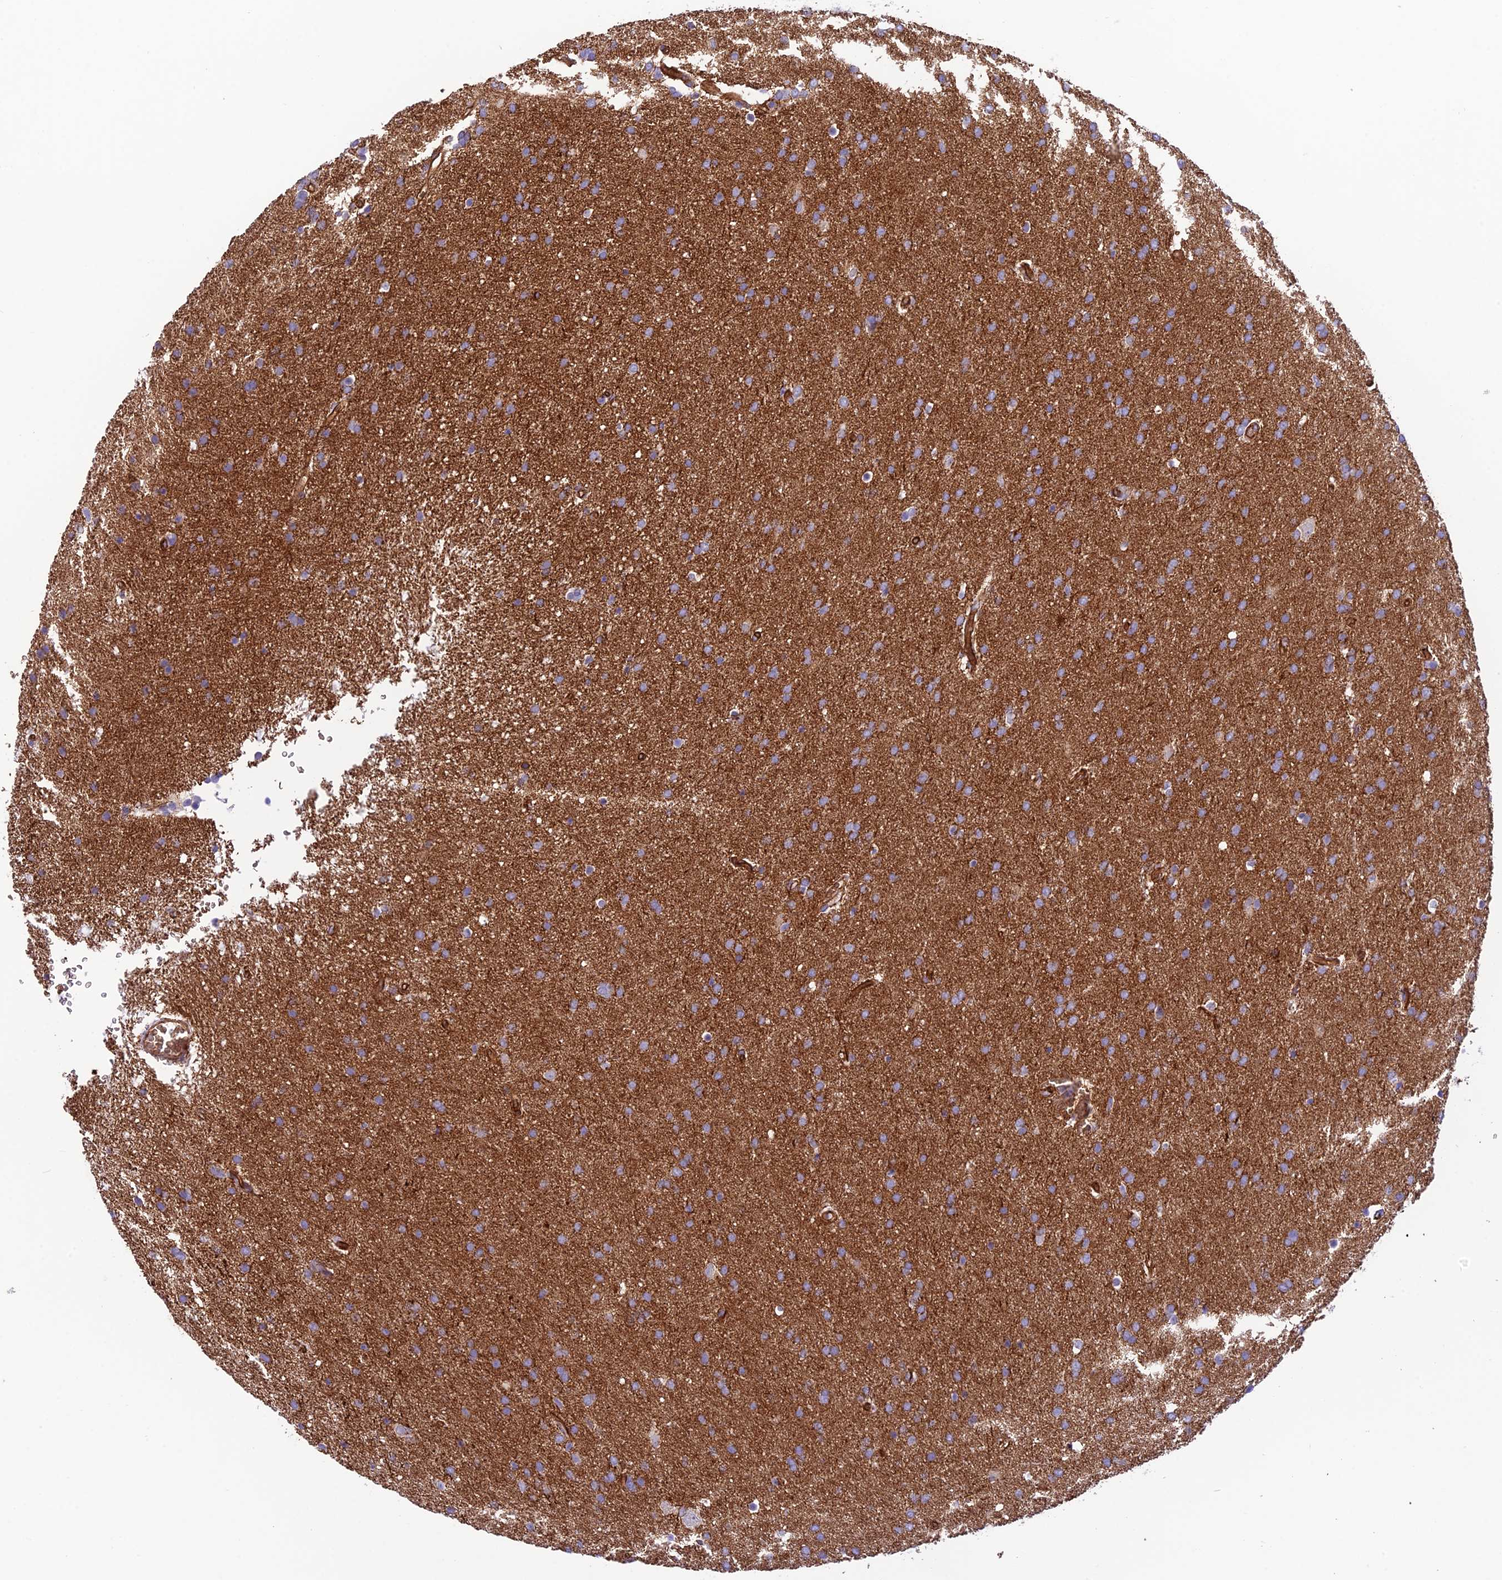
{"staining": {"intensity": "moderate", "quantity": "25%-75%", "location": "cytoplasmic/membranous"}, "tissue": "glioma", "cell_type": "Tumor cells", "image_type": "cancer", "snomed": [{"axis": "morphology", "description": "Glioma, malignant, Low grade"}, {"axis": "topography", "description": "Brain"}], "caption": "DAB immunohistochemical staining of glioma exhibits moderate cytoplasmic/membranous protein positivity in about 25%-75% of tumor cells.", "gene": "YPEL5", "patient": {"sex": "female", "age": 32}}